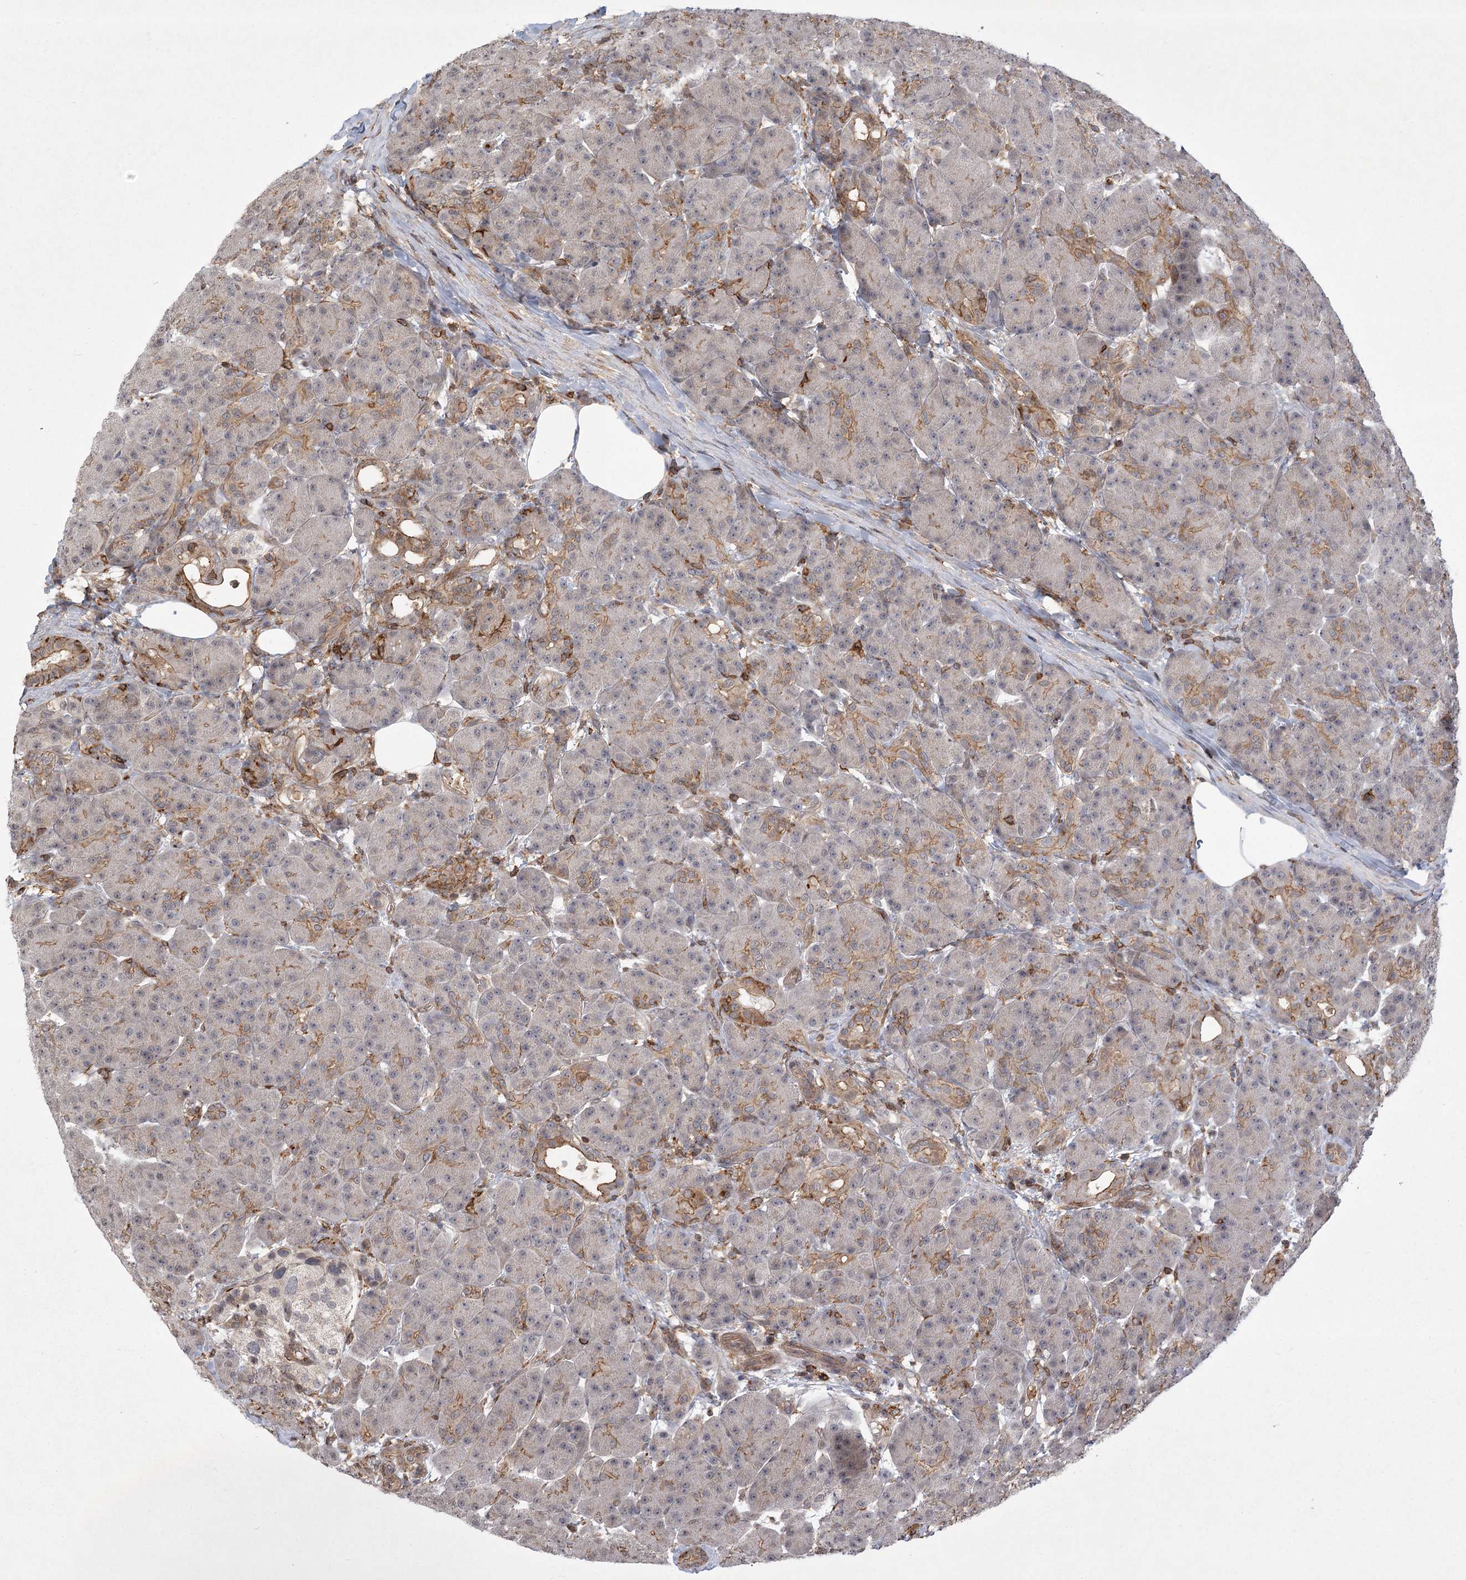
{"staining": {"intensity": "moderate", "quantity": "<25%", "location": "cytoplasmic/membranous"}, "tissue": "pancreas", "cell_type": "Exocrine glandular cells", "image_type": "normal", "snomed": [{"axis": "morphology", "description": "Normal tissue, NOS"}, {"axis": "topography", "description": "Pancreas"}], "caption": "The micrograph displays staining of normal pancreas, revealing moderate cytoplasmic/membranous protein expression (brown color) within exocrine glandular cells.", "gene": "MEPE", "patient": {"sex": "male", "age": 63}}